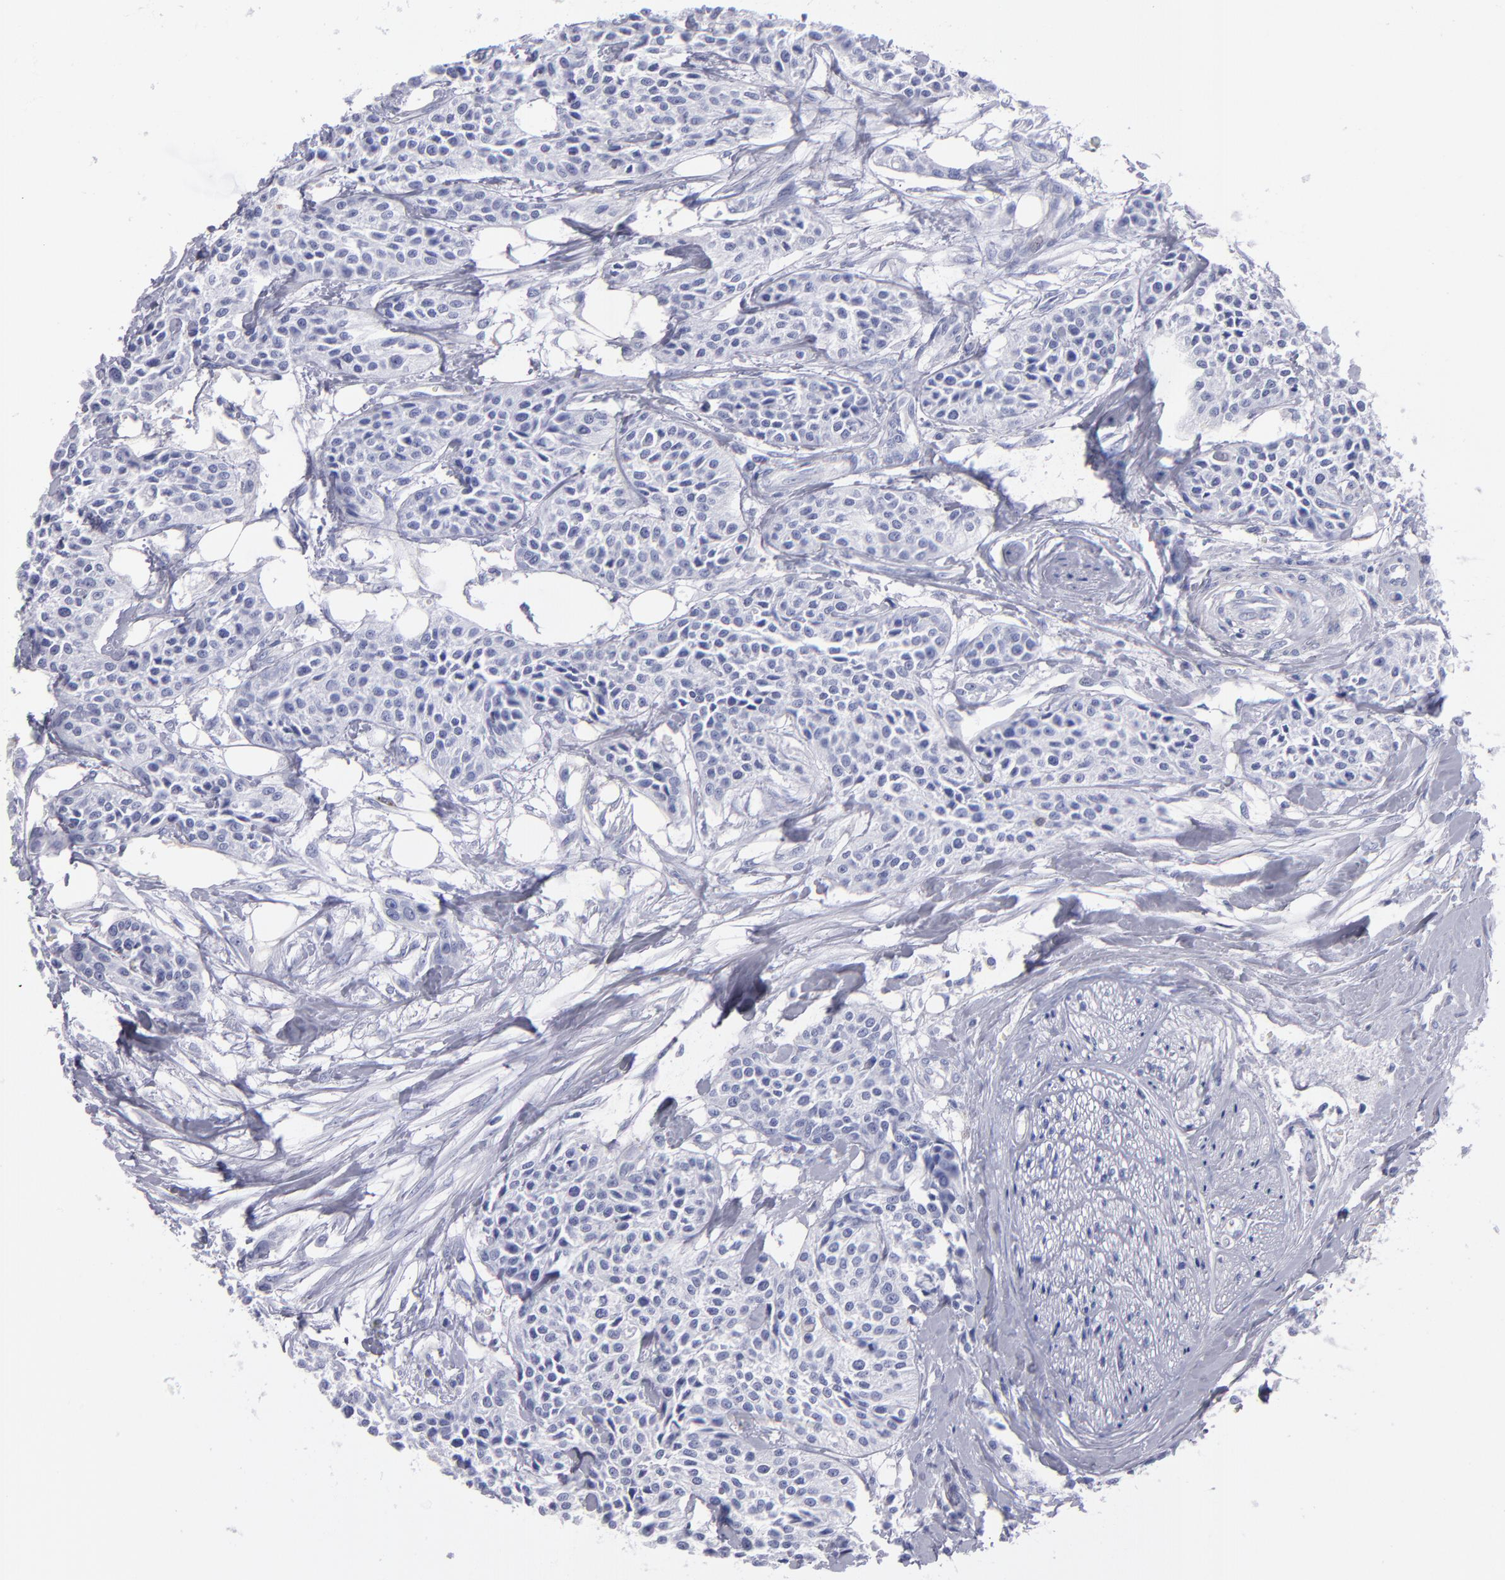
{"staining": {"intensity": "negative", "quantity": "none", "location": "none"}, "tissue": "urothelial cancer", "cell_type": "Tumor cells", "image_type": "cancer", "snomed": [{"axis": "morphology", "description": "Urothelial carcinoma, High grade"}, {"axis": "topography", "description": "Urinary bladder"}], "caption": "IHC histopathology image of urothelial carcinoma (high-grade) stained for a protein (brown), which displays no positivity in tumor cells. (DAB (3,3'-diaminobenzidine) immunohistochemistry (IHC) with hematoxylin counter stain).", "gene": "MB", "patient": {"sex": "male", "age": 56}}